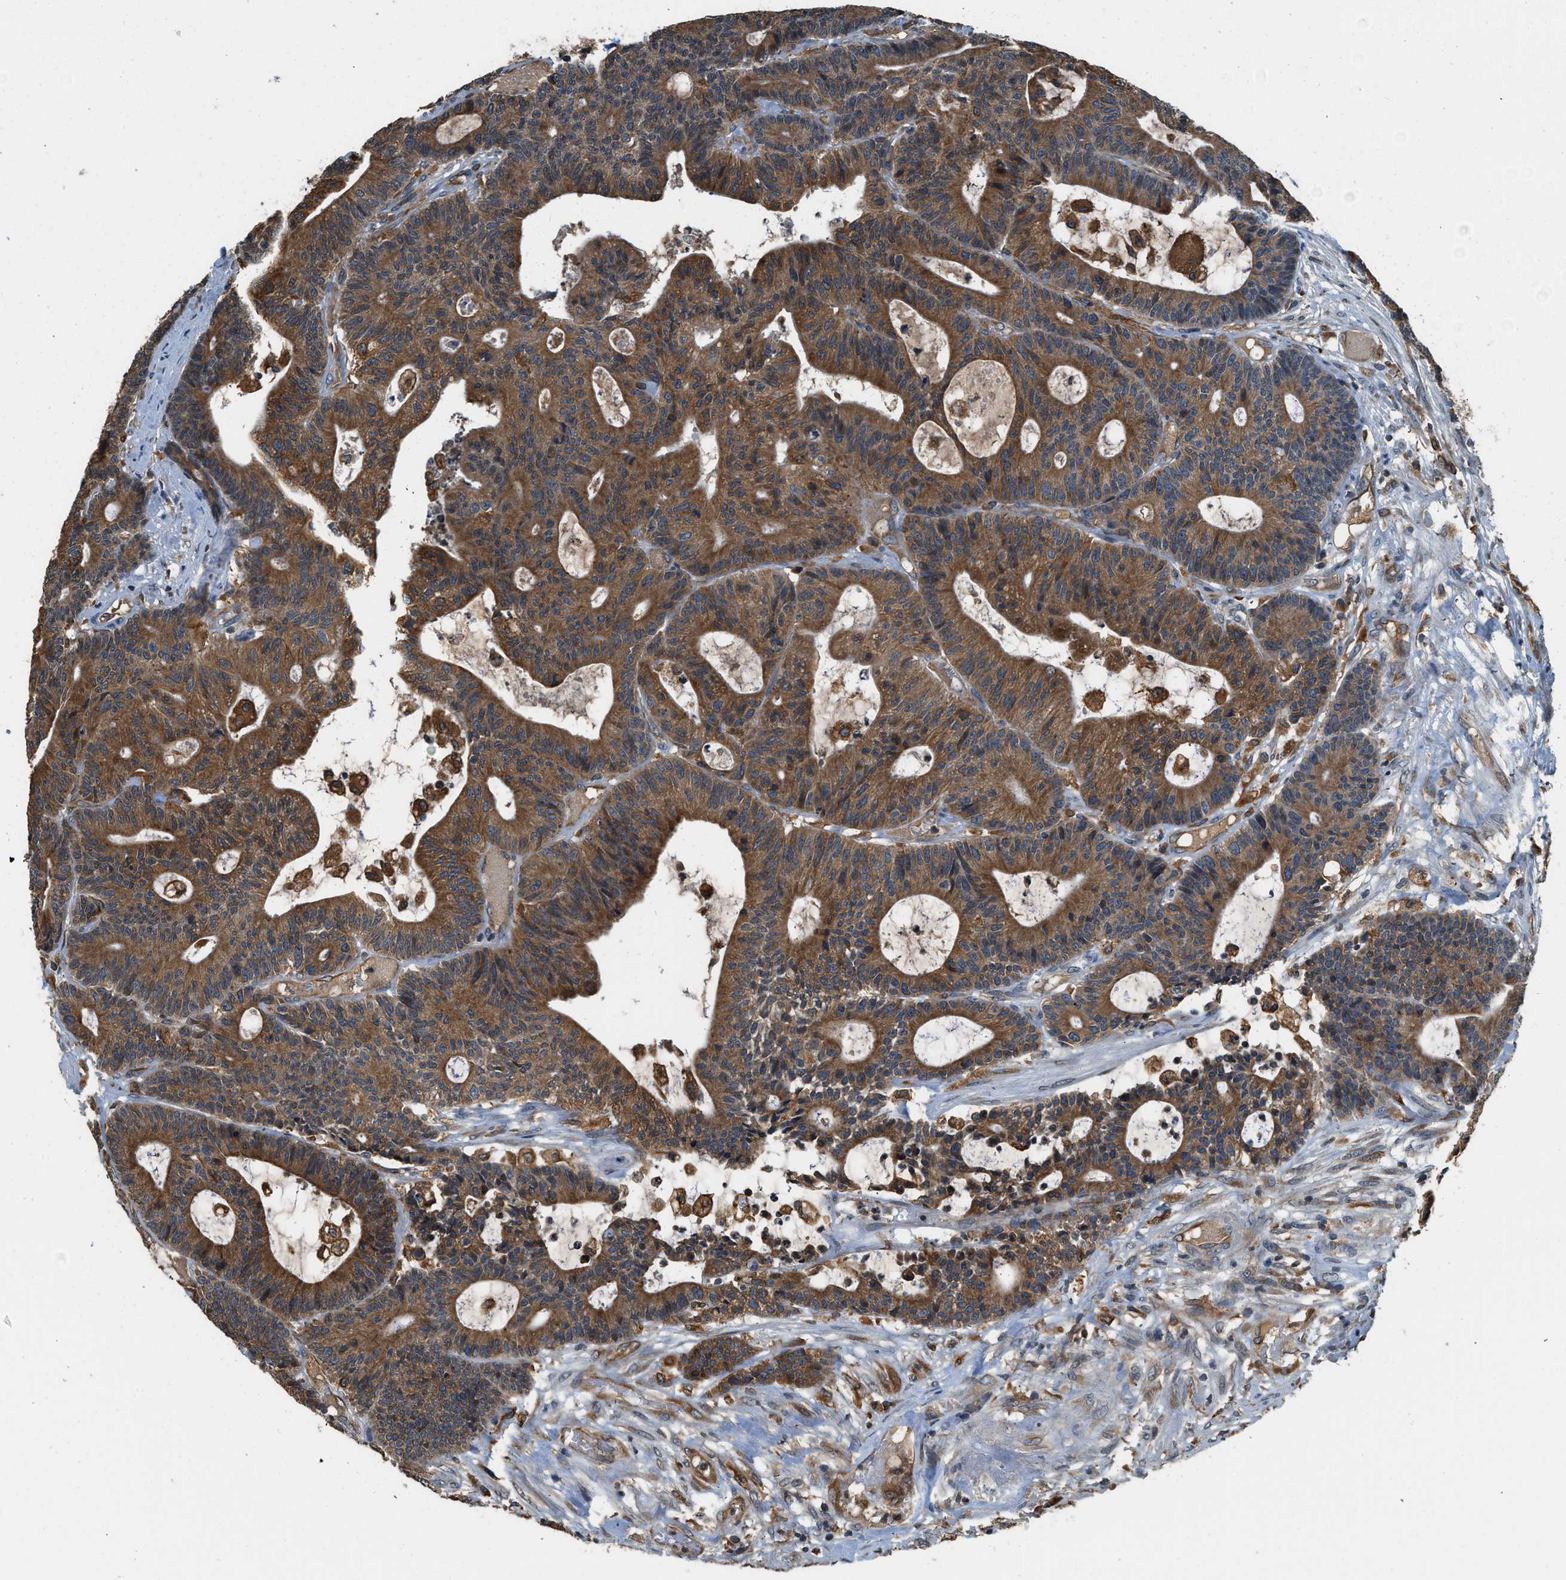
{"staining": {"intensity": "strong", "quantity": ">75%", "location": "cytoplasmic/membranous"}, "tissue": "colorectal cancer", "cell_type": "Tumor cells", "image_type": "cancer", "snomed": [{"axis": "morphology", "description": "Adenocarcinoma, NOS"}, {"axis": "topography", "description": "Colon"}], "caption": "Colorectal cancer (adenocarcinoma) was stained to show a protein in brown. There is high levels of strong cytoplasmic/membranous staining in about >75% of tumor cells.", "gene": "BCAP31", "patient": {"sex": "female", "age": 84}}